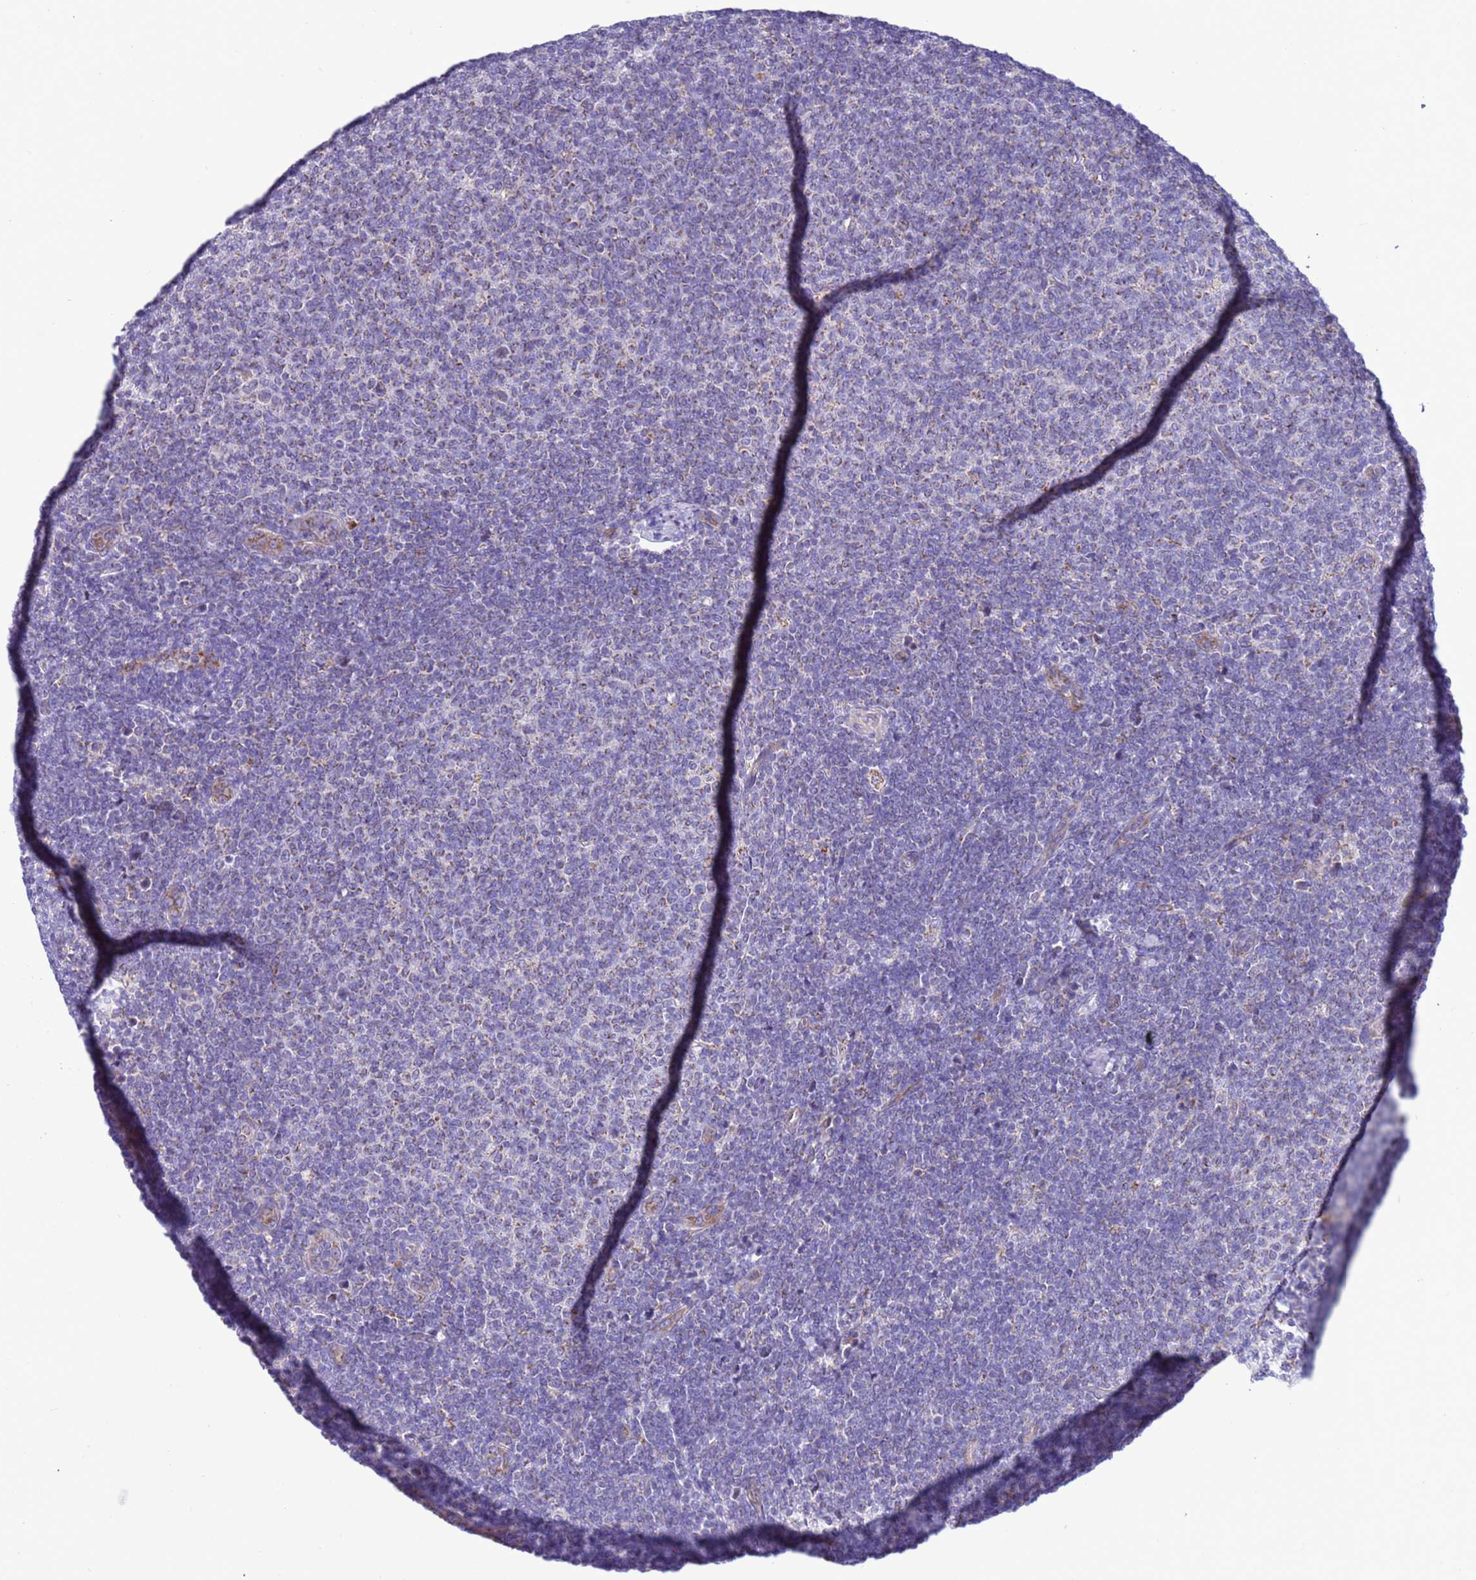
{"staining": {"intensity": "negative", "quantity": "none", "location": "none"}, "tissue": "lymphoma", "cell_type": "Tumor cells", "image_type": "cancer", "snomed": [{"axis": "morphology", "description": "Malignant lymphoma, non-Hodgkin's type, Low grade"}, {"axis": "topography", "description": "Lymph node"}], "caption": "Tumor cells show no significant protein positivity in lymphoma.", "gene": "CCDC191", "patient": {"sex": "male", "age": 66}}